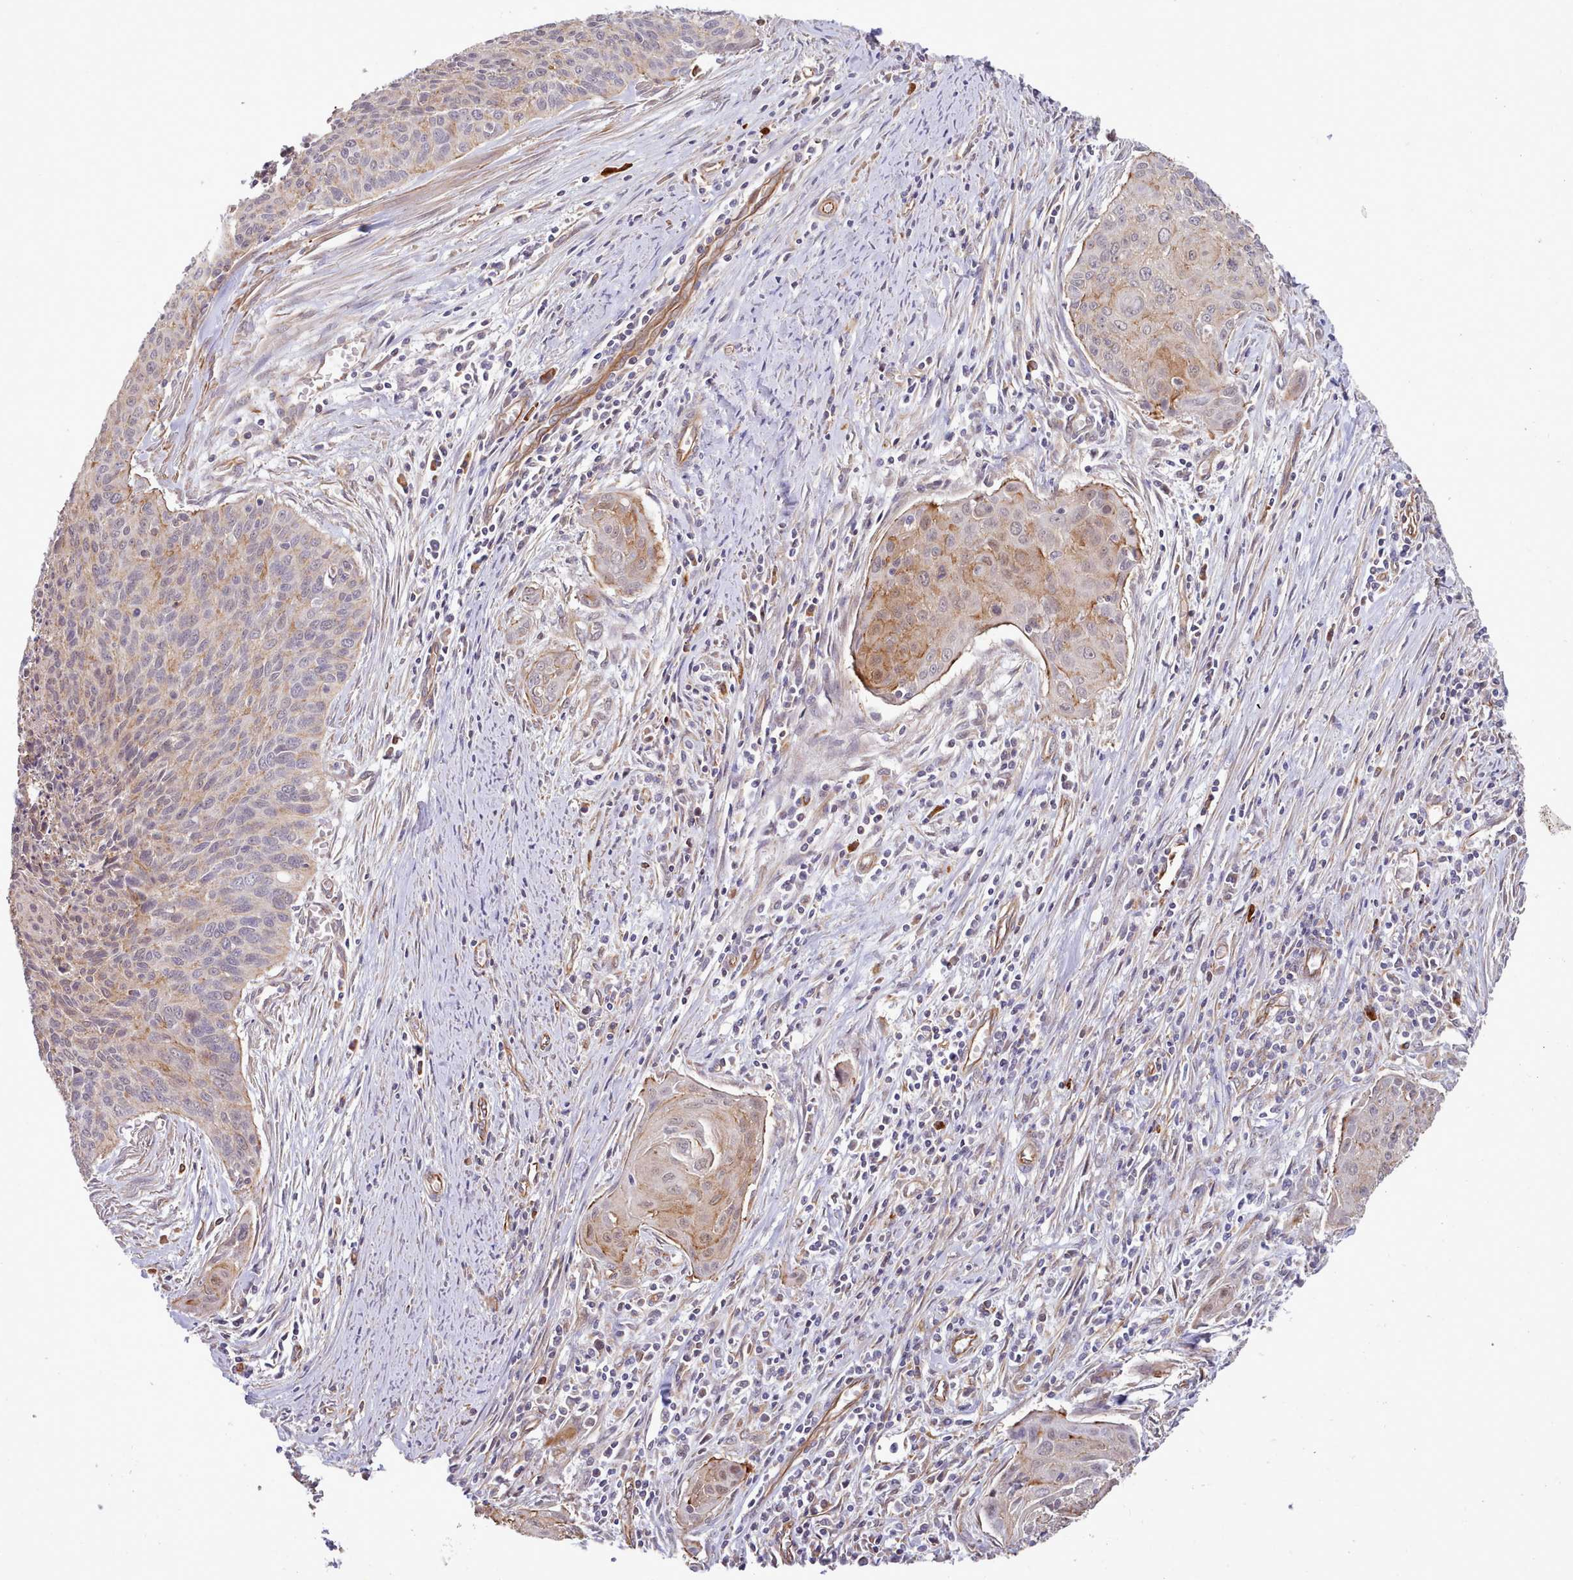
{"staining": {"intensity": "weak", "quantity": "25%-75%", "location": "cytoplasmic/membranous"}, "tissue": "cervical cancer", "cell_type": "Tumor cells", "image_type": "cancer", "snomed": [{"axis": "morphology", "description": "Squamous cell carcinoma, NOS"}, {"axis": "topography", "description": "Cervix"}], "caption": "Human cervical cancer (squamous cell carcinoma) stained for a protein (brown) demonstrates weak cytoplasmic/membranous positive staining in approximately 25%-75% of tumor cells.", "gene": "ZC3H13", "patient": {"sex": "female", "age": 55}}